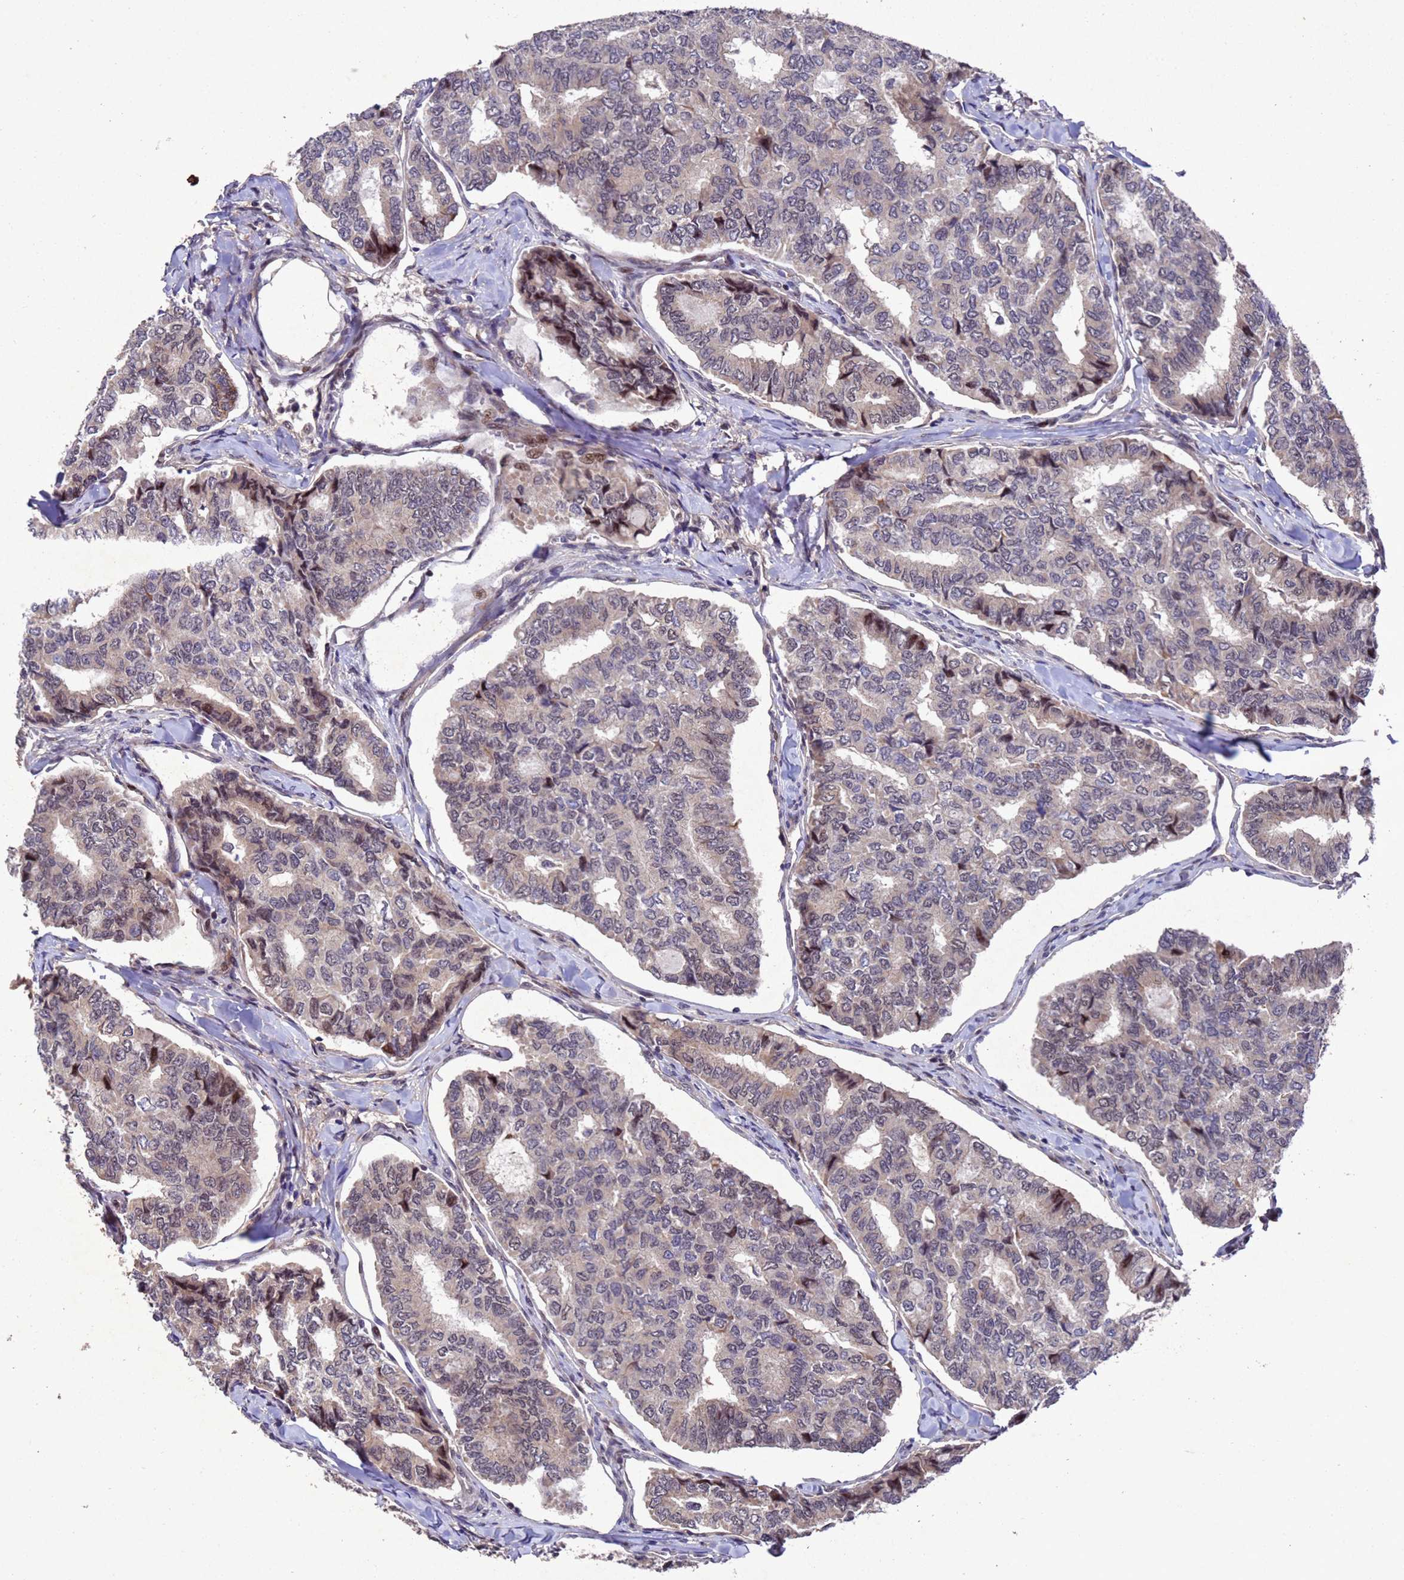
{"staining": {"intensity": "moderate", "quantity": "25%-75%", "location": "cytoplasmic/membranous"}, "tissue": "thyroid cancer", "cell_type": "Tumor cells", "image_type": "cancer", "snomed": [{"axis": "morphology", "description": "Papillary adenocarcinoma, NOS"}, {"axis": "topography", "description": "Thyroid gland"}], "caption": "The immunohistochemical stain labels moderate cytoplasmic/membranous positivity in tumor cells of thyroid papillary adenocarcinoma tissue.", "gene": "TBK1", "patient": {"sex": "female", "age": 35}}